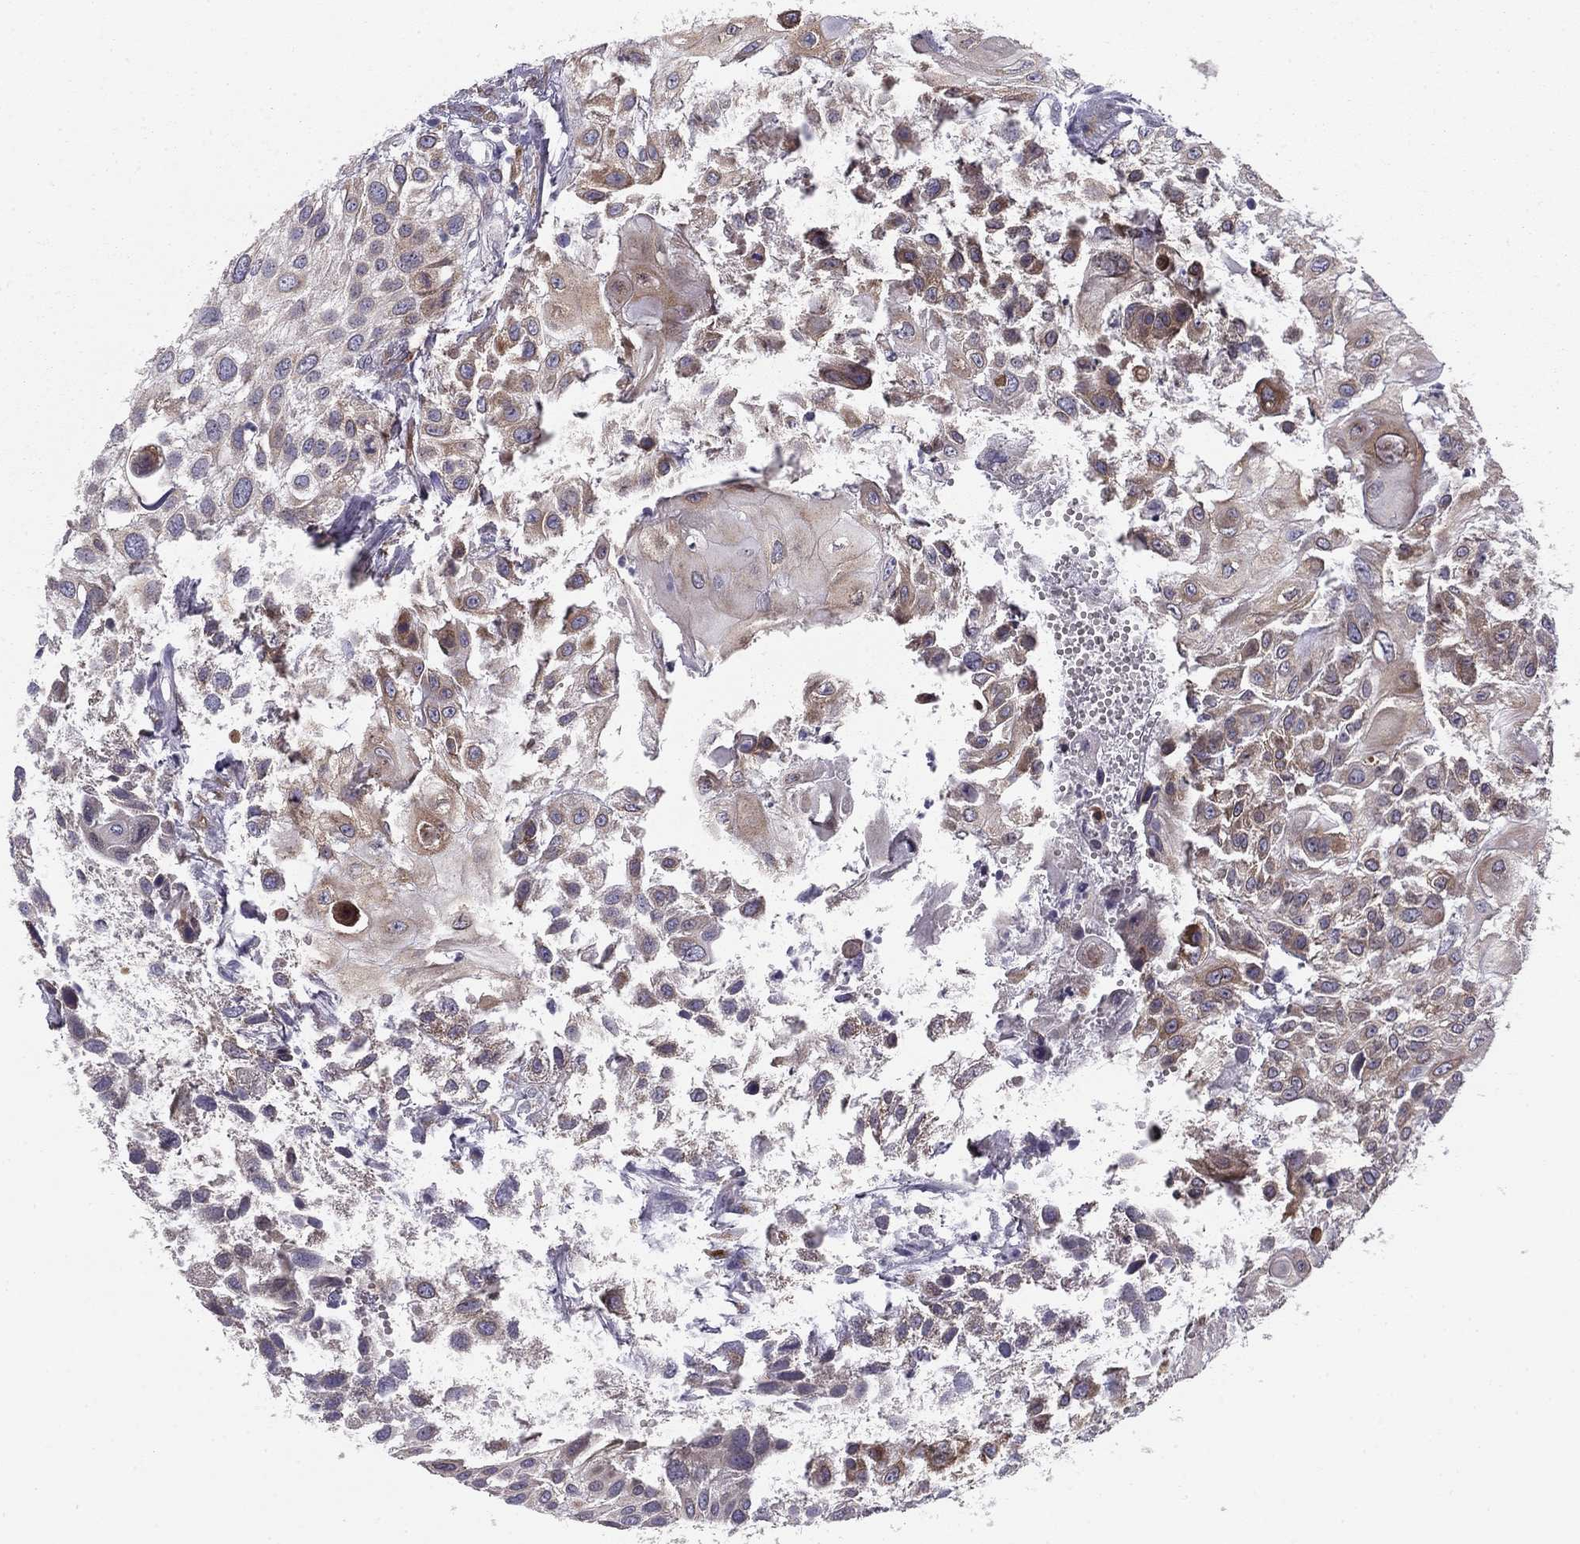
{"staining": {"intensity": "moderate", "quantity": "<25%", "location": "cytoplasmic/membranous"}, "tissue": "urothelial cancer", "cell_type": "Tumor cells", "image_type": "cancer", "snomed": [{"axis": "morphology", "description": "Urothelial carcinoma, High grade"}, {"axis": "topography", "description": "Urinary bladder"}], "caption": "Immunohistochemical staining of urothelial carcinoma (high-grade) exhibits low levels of moderate cytoplasmic/membranous staining in approximately <25% of tumor cells.", "gene": "TMED3", "patient": {"sex": "female", "age": 79}}